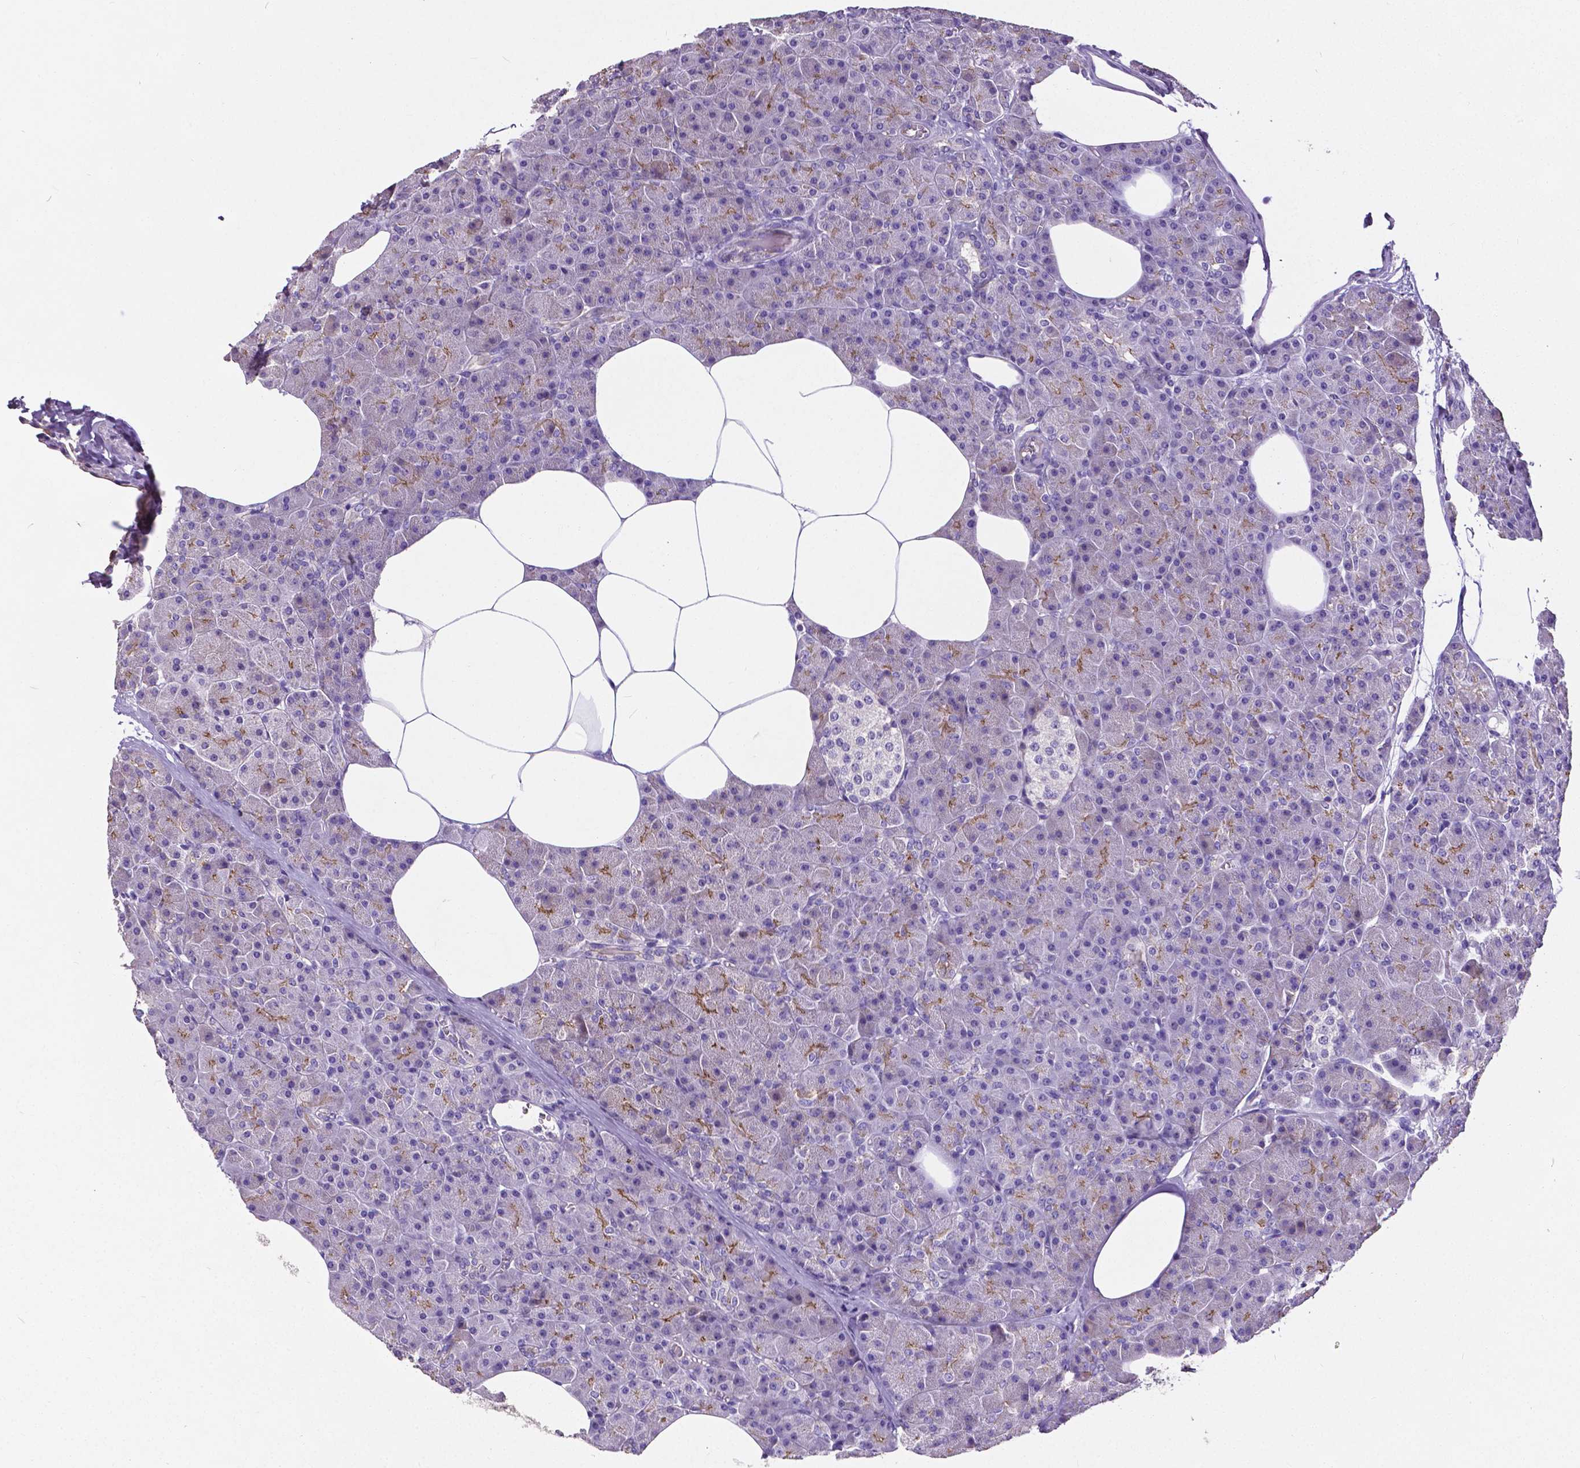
{"staining": {"intensity": "moderate", "quantity": "25%-75%", "location": "cytoplasmic/membranous"}, "tissue": "pancreas", "cell_type": "Exocrine glandular cells", "image_type": "normal", "snomed": [{"axis": "morphology", "description": "Normal tissue, NOS"}, {"axis": "topography", "description": "Pancreas"}], "caption": "A high-resolution image shows immunohistochemistry staining of unremarkable pancreas, which exhibits moderate cytoplasmic/membranous staining in about 25%-75% of exocrine glandular cells. (Stains: DAB in brown, nuclei in blue, Microscopy: brightfield microscopy at high magnification).", "gene": "OCLN", "patient": {"sex": "female", "age": 45}}